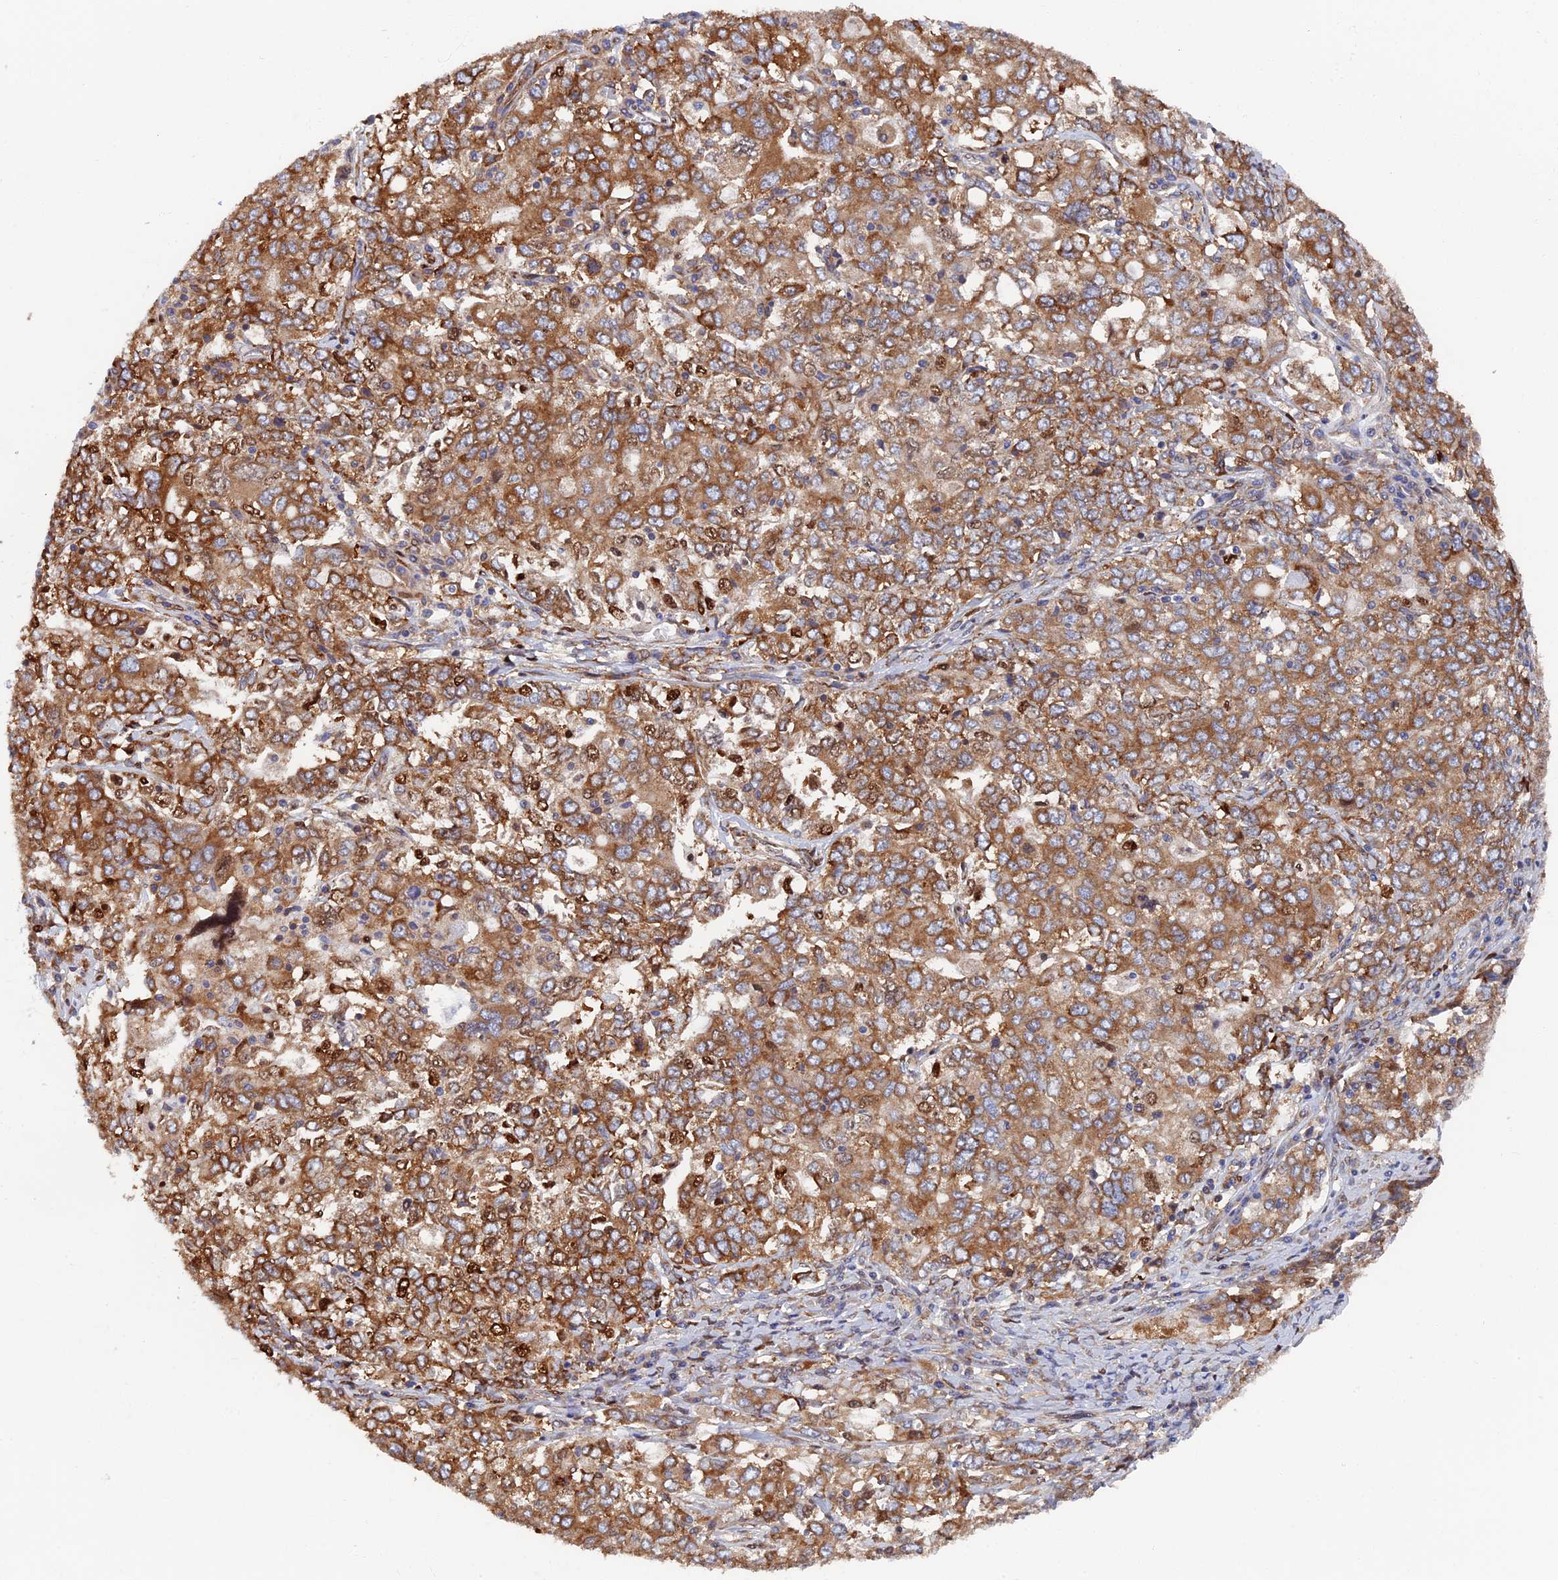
{"staining": {"intensity": "moderate", "quantity": ">75%", "location": "cytoplasmic/membranous,nuclear"}, "tissue": "ovarian cancer", "cell_type": "Tumor cells", "image_type": "cancer", "snomed": [{"axis": "morphology", "description": "Carcinoma, endometroid"}, {"axis": "topography", "description": "Ovary"}], "caption": "There is medium levels of moderate cytoplasmic/membranous and nuclear positivity in tumor cells of ovarian cancer, as demonstrated by immunohistochemical staining (brown color).", "gene": "YBX1", "patient": {"sex": "female", "age": 62}}